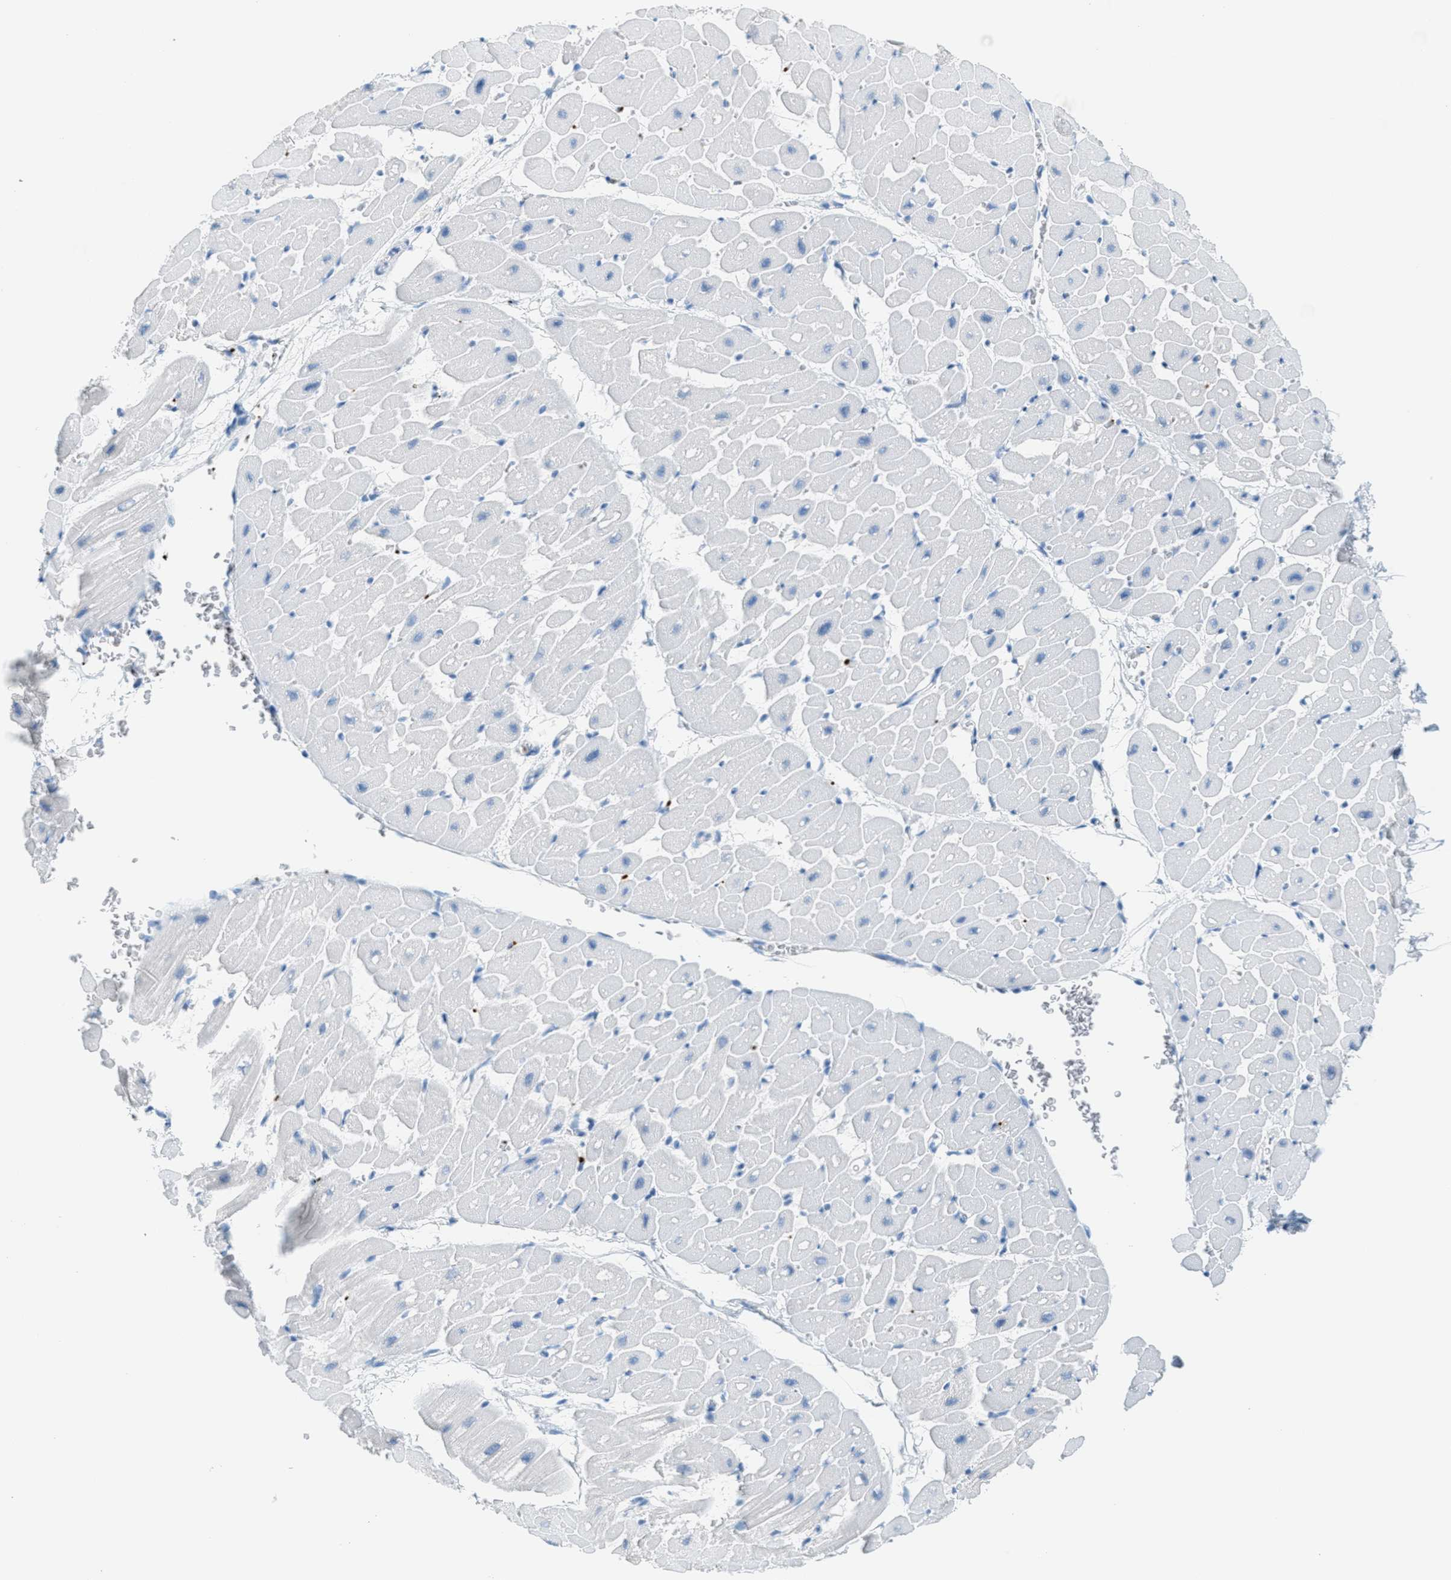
{"staining": {"intensity": "negative", "quantity": "none", "location": "none"}, "tissue": "heart muscle", "cell_type": "Cardiomyocytes", "image_type": "normal", "snomed": [{"axis": "morphology", "description": "Normal tissue, NOS"}, {"axis": "topography", "description": "Heart"}], "caption": "An immunohistochemistry (IHC) image of benign heart muscle is shown. There is no staining in cardiomyocytes of heart muscle. (Stains: DAB (3,3'-diaminobenzidine) IHC with hematoxylin counter stain, Microscopy: brightfield microscopy at high magnification).", "gene": "PPBP", "patient": {"sex": "male", "age": 45}}